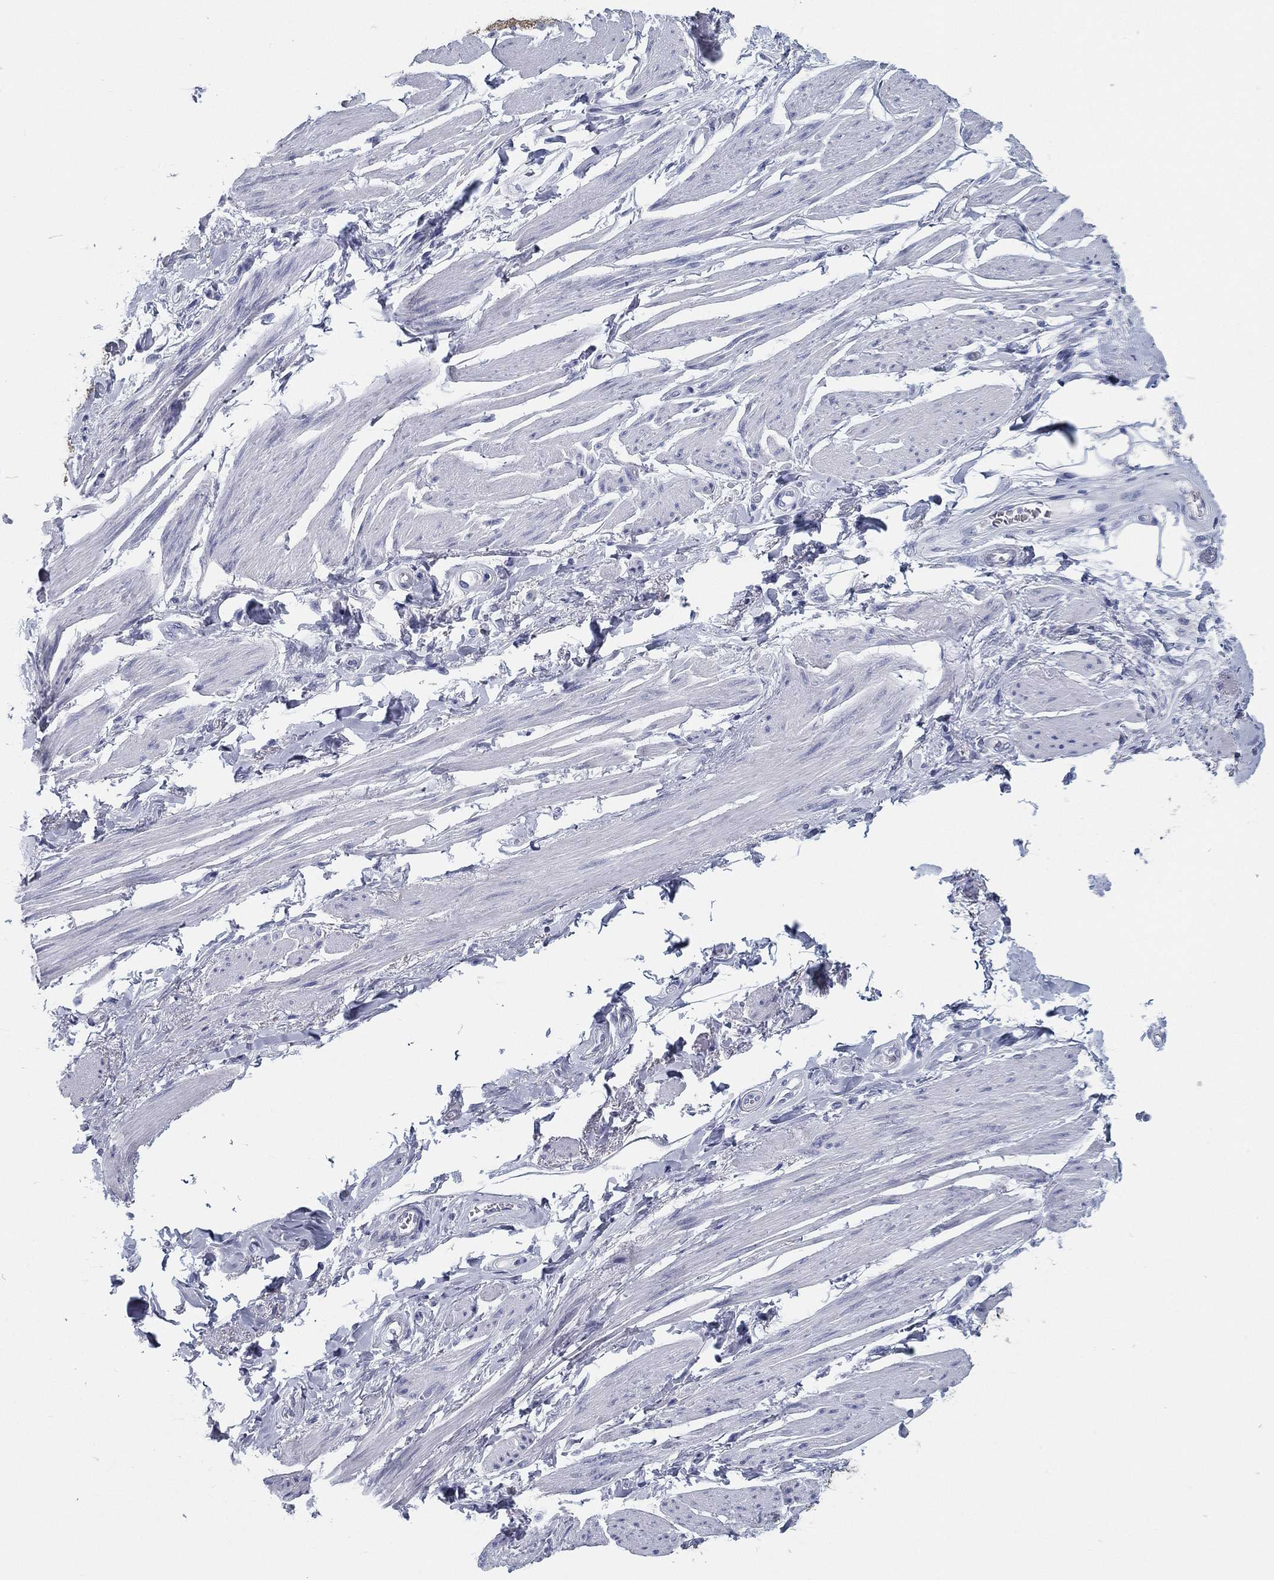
{"staining": {"intensity": "negative", "quantity": "none", "location": "none"}, "tissue": "soft tissue", "cell_type": "Fibroblasts", "image_type": "normal", "snomed": [{"axis": "morphology", "description": "Normal tissue, NOS"}, {"axis": "topography", "description": "Skeletal muscle"}, {"axis": "topography", "description": "Anal"}, {"axis": "topography", "description": "Peripheral nerve tissue"}], "caption": "This image is of normal soft tissue stained with IHC to label a protein in brown with the nuclei are counter-stained blue. There is no staining in fibroblasts. (DAB IHC, high magnification).", "gene": "ATP1B2", "patient": {"sex": "male", "age": 53}}